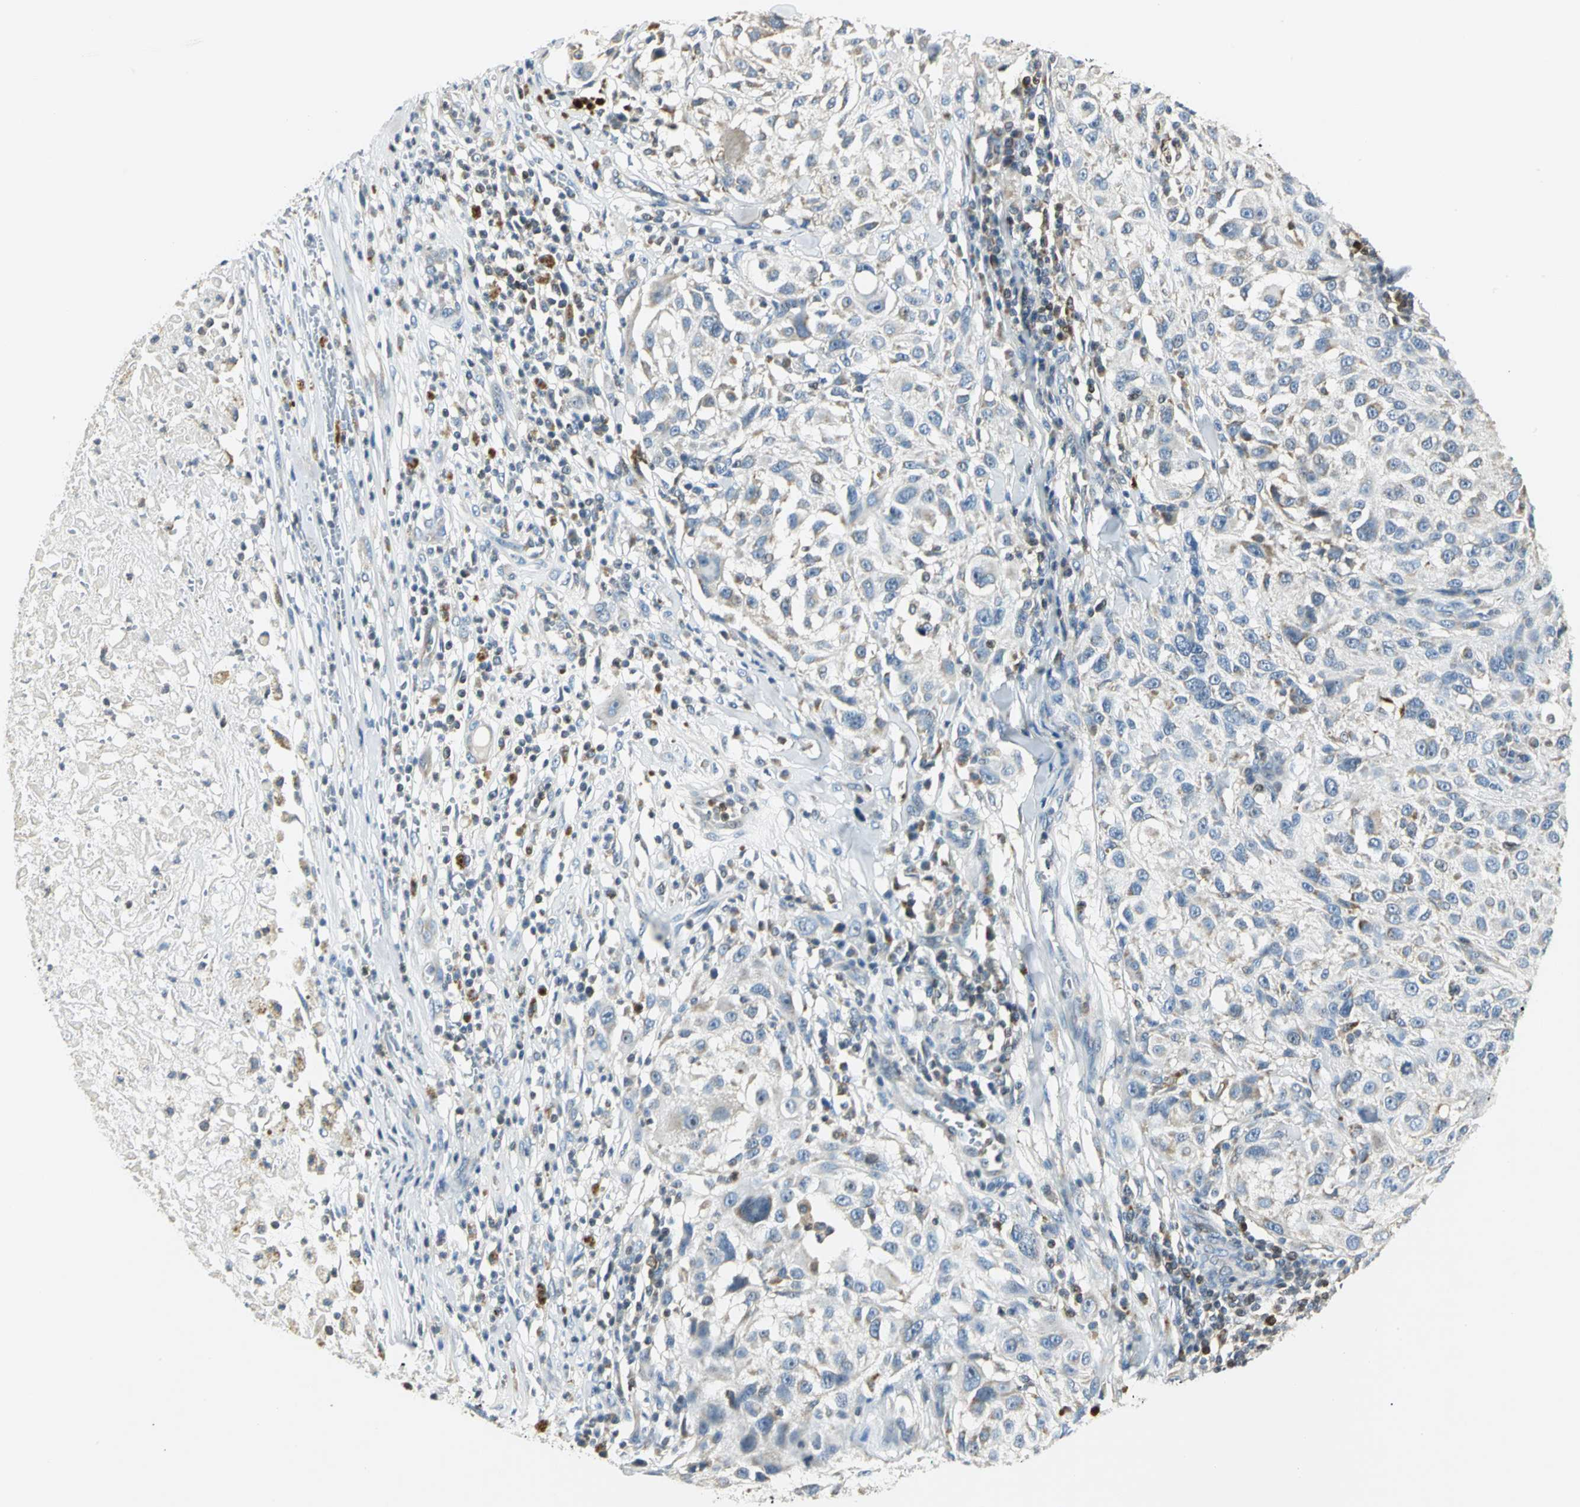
{"staining": {"intensity": "weak", "quantity": "<25%", "location": "cytoplasmic/membranous"}, "tissue": "melanoma", "cell_type": "Tumor cells", "image_type": "cancer", "snomed": [{"axis": "morphology", "description": "Necrosis, NOS"}, {"axis": "morphology", "description": "Malignant melanoma, NOS"}, {"axis": "topography", "description": "Skin"}], "caption": "This is an immunohistochemistry (IHC) photomicrograph of human malignant melanoma. There is no positivity in tumor cells.", "gene": "USP40", "patient": {"sex": "female", "age": 87}}